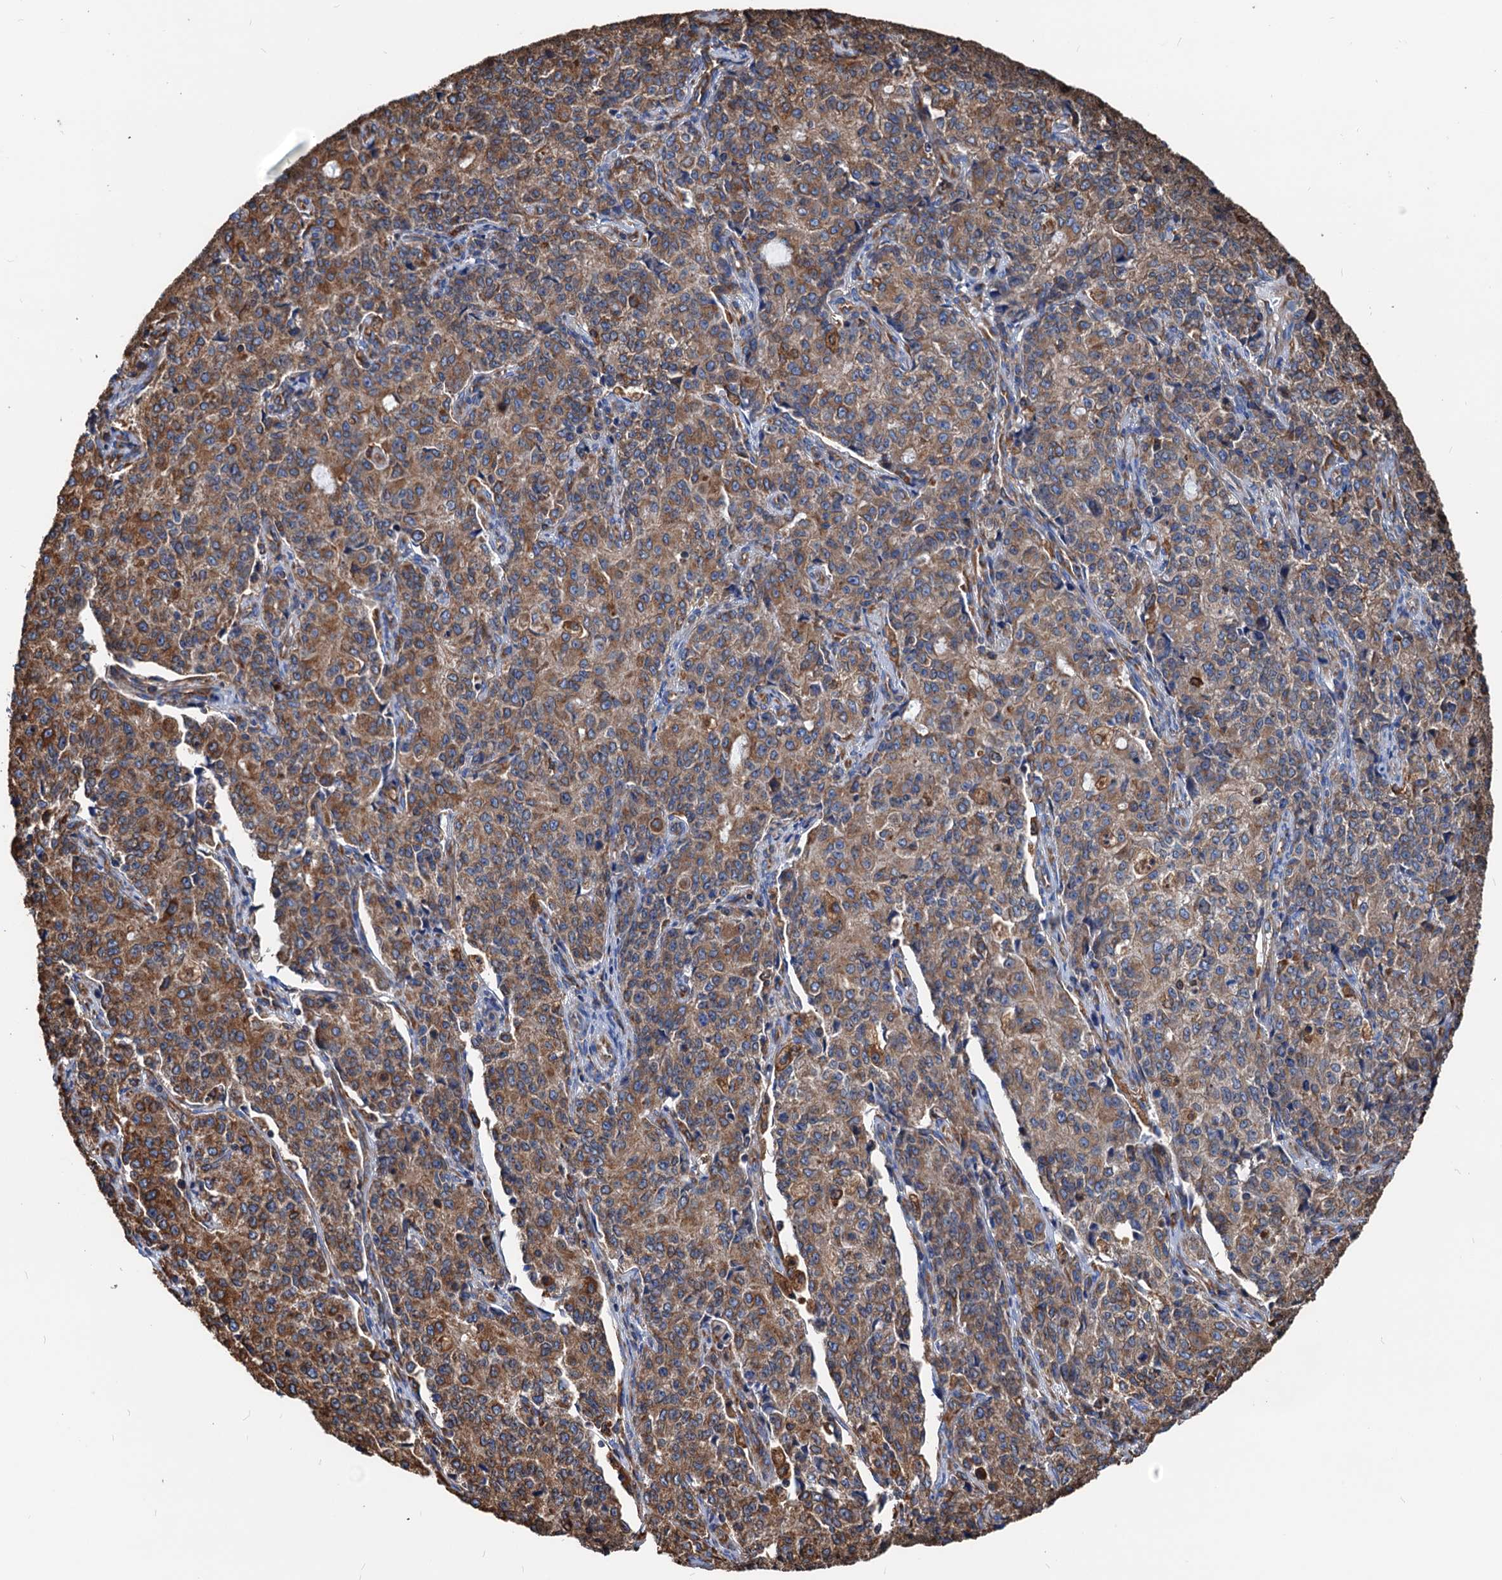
{"staining": {"intensity": "moderate", "quantity": ">75%", "location": "cytoplasmic/membranous"}, "tissue": "endometrial cancer", "cell_type": "Tumor cells", "image_type": "cancer", "snomed": [{"axis": "morphology", "description": "Adenocarcinoma, NOS"}, {"axis": "topography", "description": "Endometrium"}], "caption": "A brown stain shows moderate cytoplasmic/membranous staining of a protein in endometrial cancer tumor cells.", "gene": "HSPA5", "patient": {"sex": "female", "age": 50}}